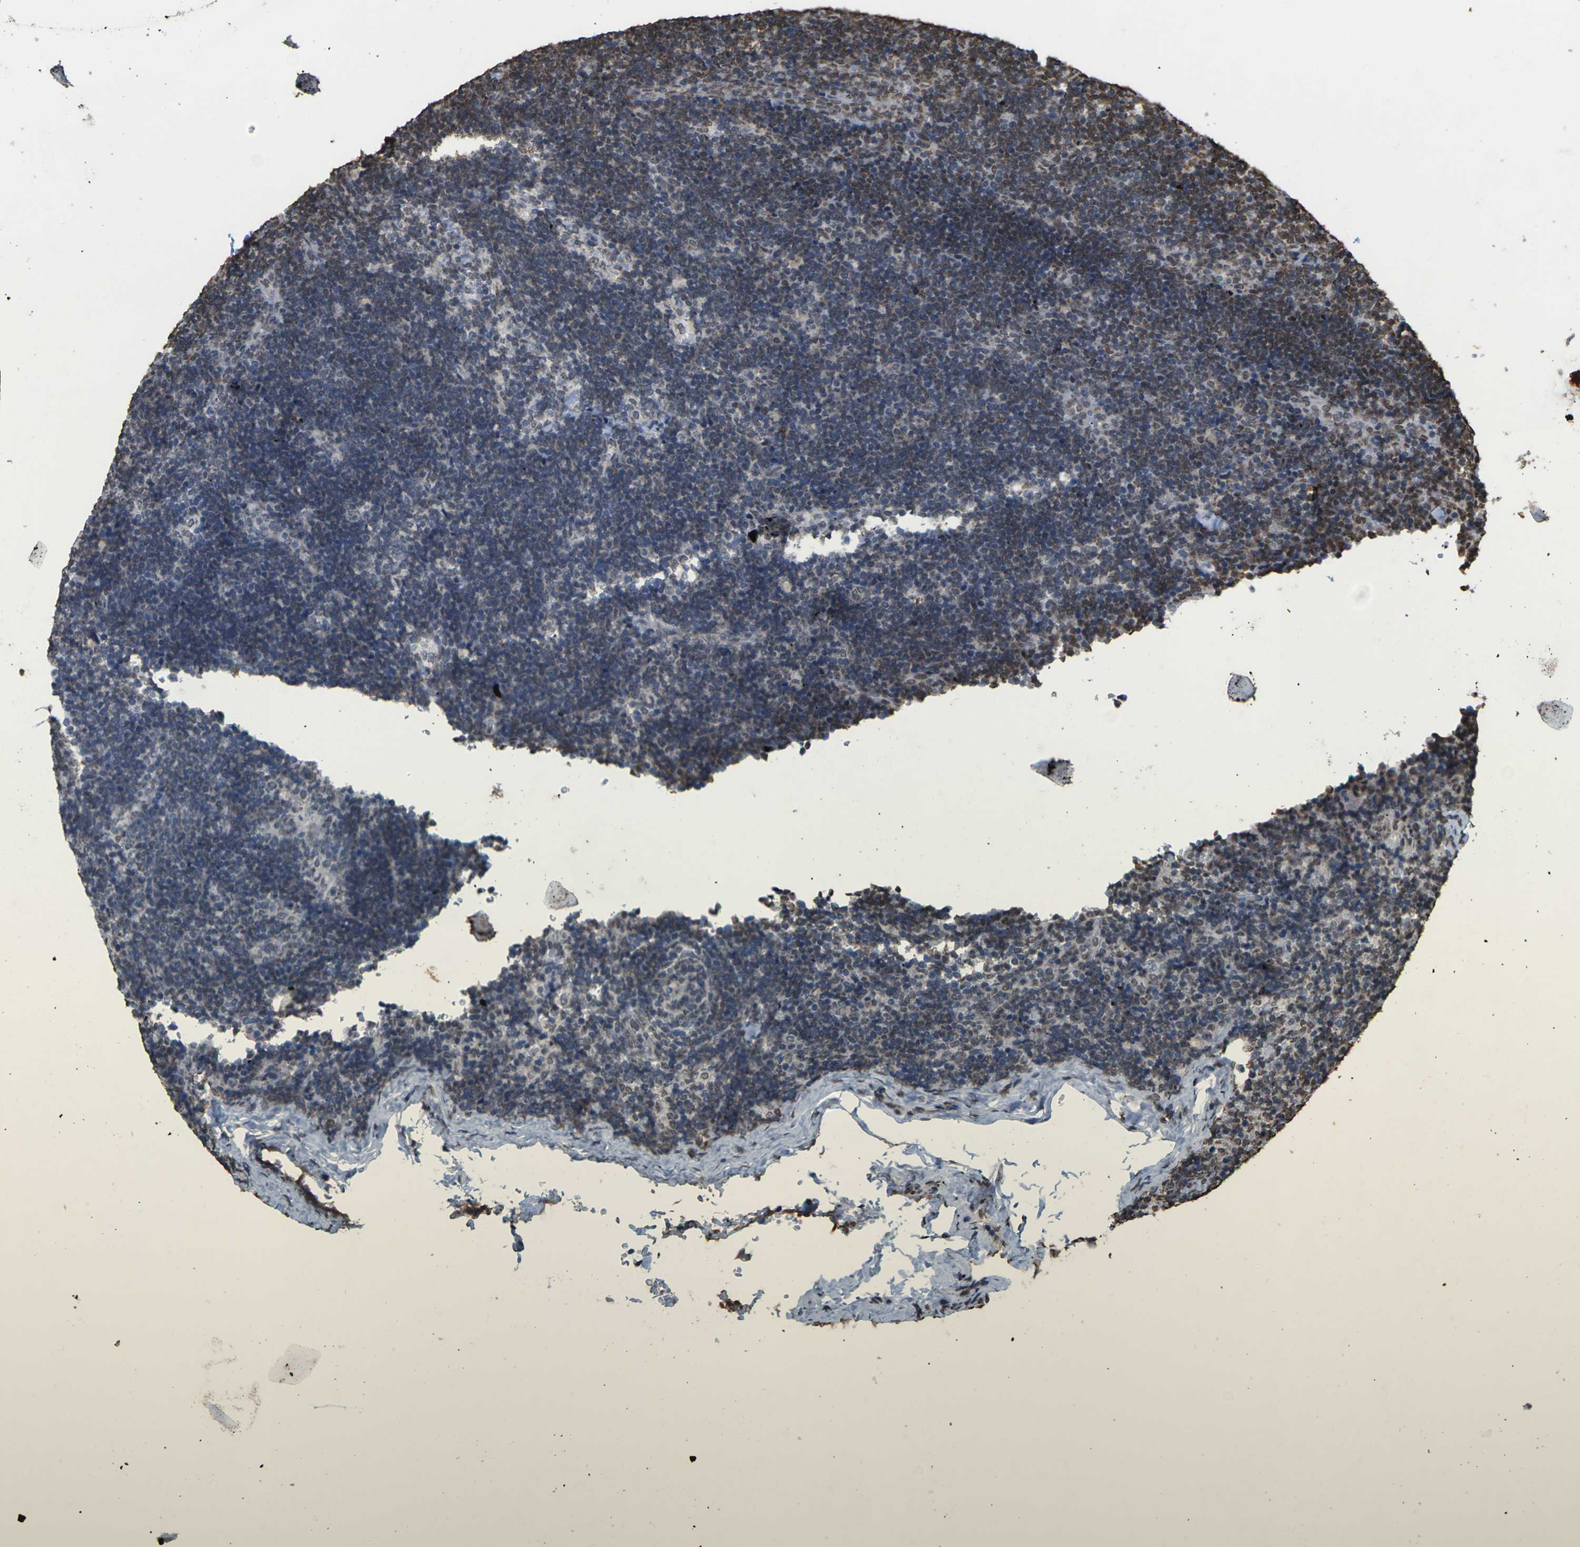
{"staining": {"intensity": "weak", "quantity": "25%-75%", "location": "nuclear"}, "tissue": "lymph node", "cell_type": "Germinal center cells", "image_type": "normal", "snomed": [{"axis": "morphology", "description": "Normal tissue, NOS"}, {"axis": "topography", "description": "Lymph node"}], "caption": "This image reveals IHC staining of benign human lymph node, with low weak nuclear positivity in about 25%-75% of germinal center cells.", "gene": "EMSY", "patient": {"sex": "female", "age": 14}}